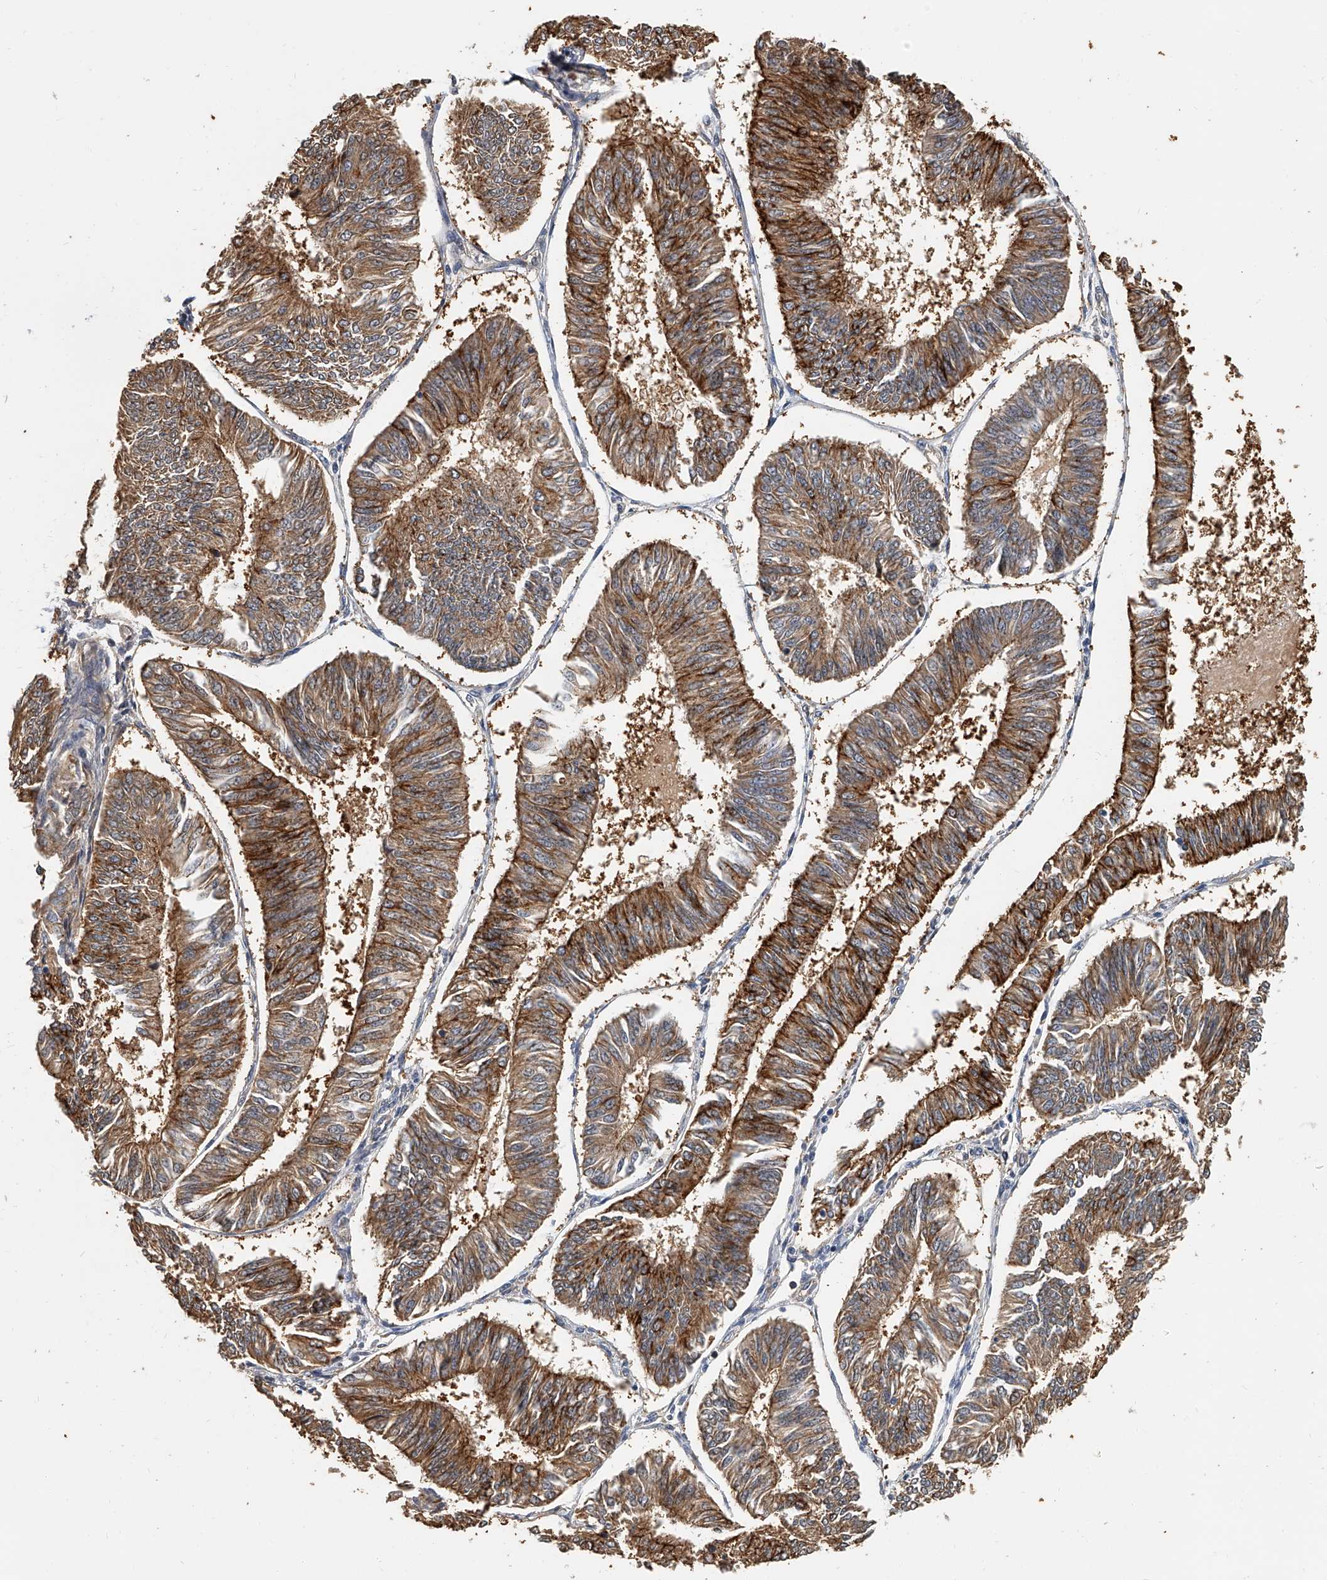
{"staining": {"intensity": "moderate", "quantity": ">75%", "location": "cytoplasmic/membranous"}, "tissue": "endometrial cancer", "cell_type": "Tumor cells", "image_type": "cancer", "snomed": [{"axis": "morphology", "description": "Adenocarcinoma, NOS"}, {"axis": "topography", "description": "Endometrium"}], "caption": "The image displays immunohistochemical staining of adenocarcinoma (endometrial). There is moderate cytoplasmic/membranous positivity is identified in about >75% of tumor cells.", "gene": "CD200", "patient": {"sex": "female", "age": 58}}